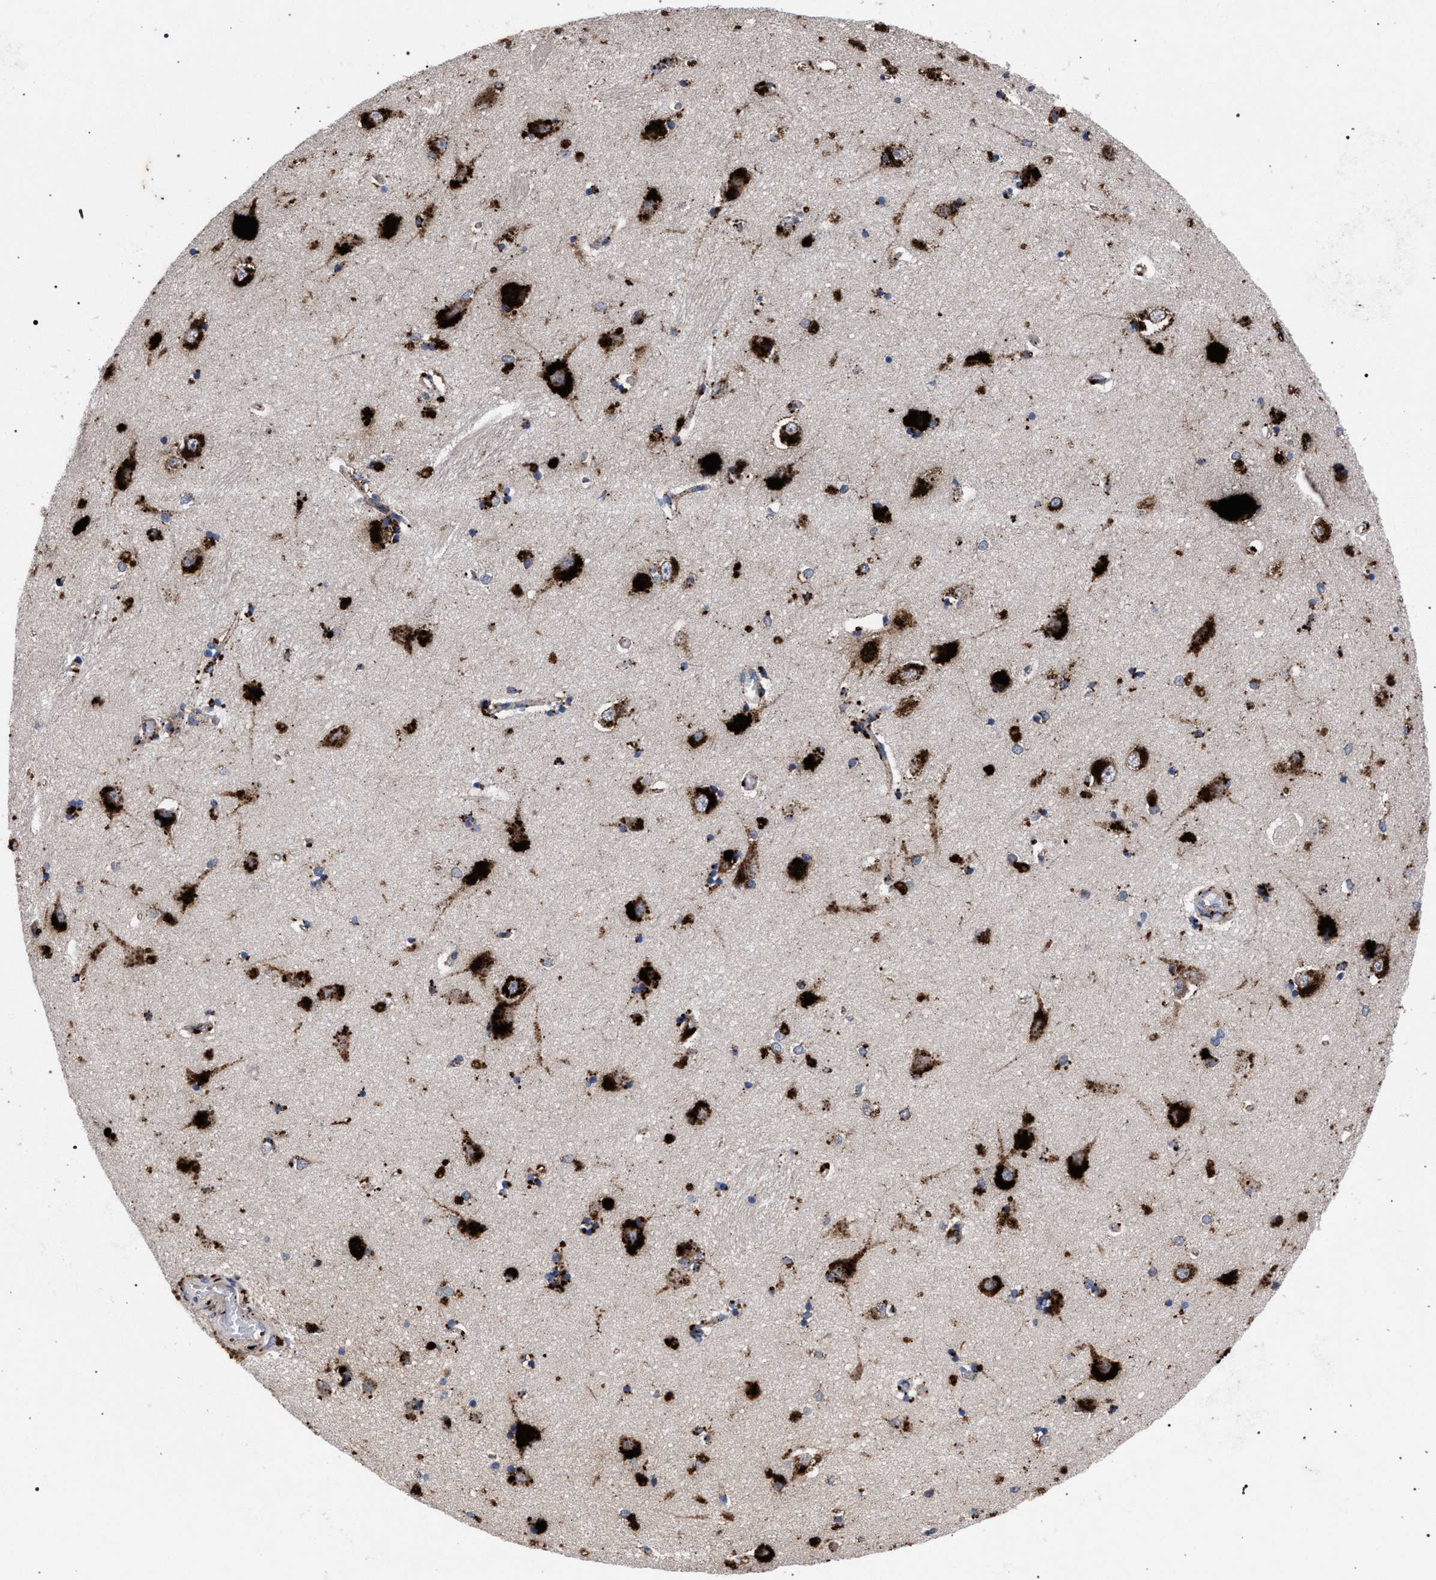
{"staining": {"intensity": "strong", "quantity": "25%-75%", "location": "cytoplasmic/membranous"}, "tissue": "hippocampus", "cell_type": "Glial cells", "image_type": "normal", "snomed": [{"axis": "morphology", "description": "Normal tissue, NOS"}, {"axis": "topography", "description": "Hippocampus"}], "caption": "This micrograph exhibits IHC staining of normal hippocampus, with high strong cytoplasmic/membranous expression in about 25%-75% of glial cells.", "gene": "PPT1", "patient": {"sex": "male", "age": 45}}